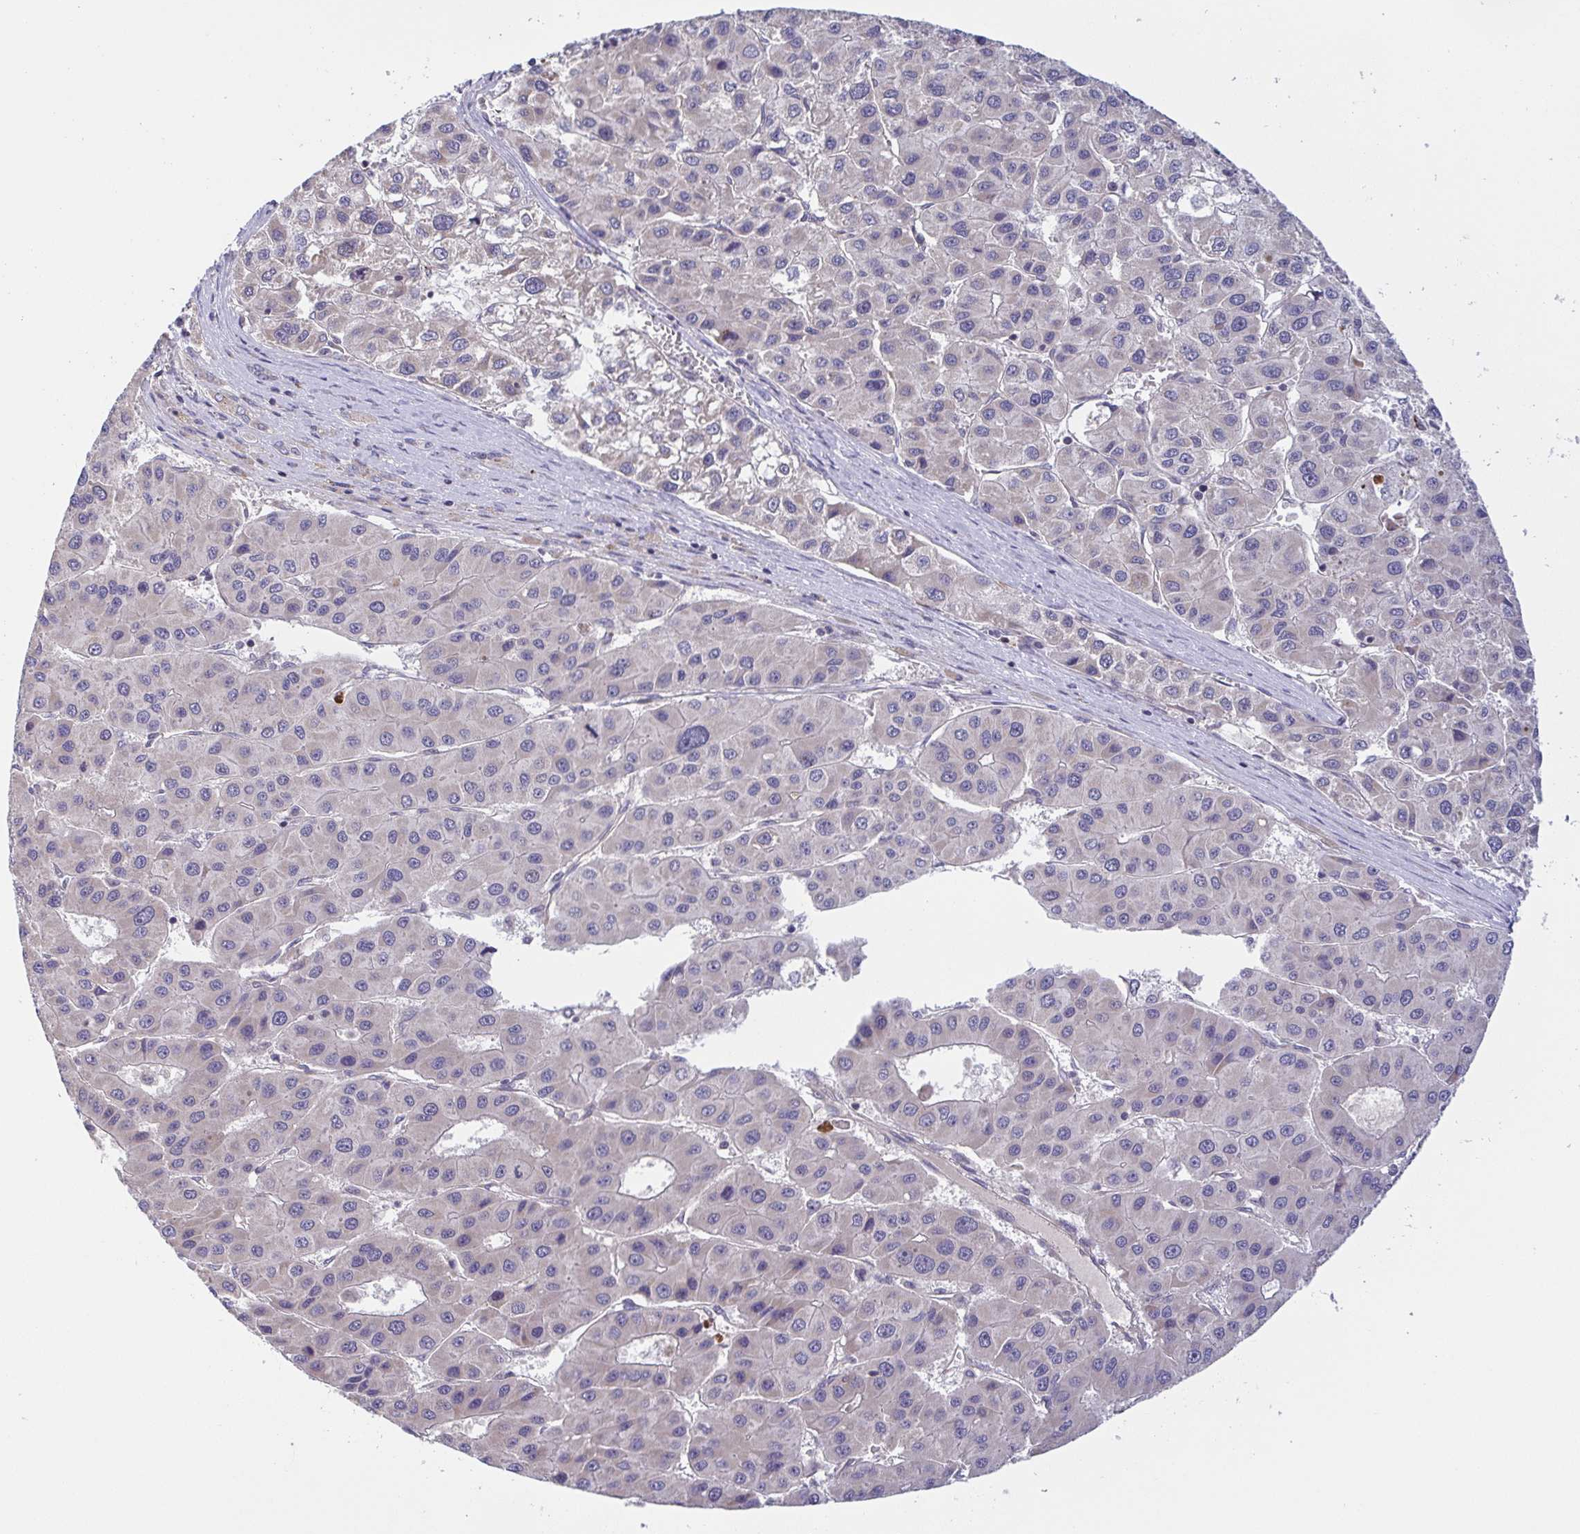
{"staining": {"intensity": "negative", "quantity": "none", "location": "none"}, "tissue": "liver cancer", "cell_type": "Tumor cells", "image_type": "cancer", "snomed": [{"axis": "morphology", "description": "Carcinoma, Hepatocellular, NOS"}, {"axis": "topography", "description": "Liver"}], "caption": "This histopathology image is of liver cancer (hepatocellular carcinoma) stained with immunohistochemistry to label a protein in brown with the nuclei are counter-stained blue. There is no expression in tumor cells.", "gene": "OSBPL7", "patient": {"sex": "male", "age": 73}}